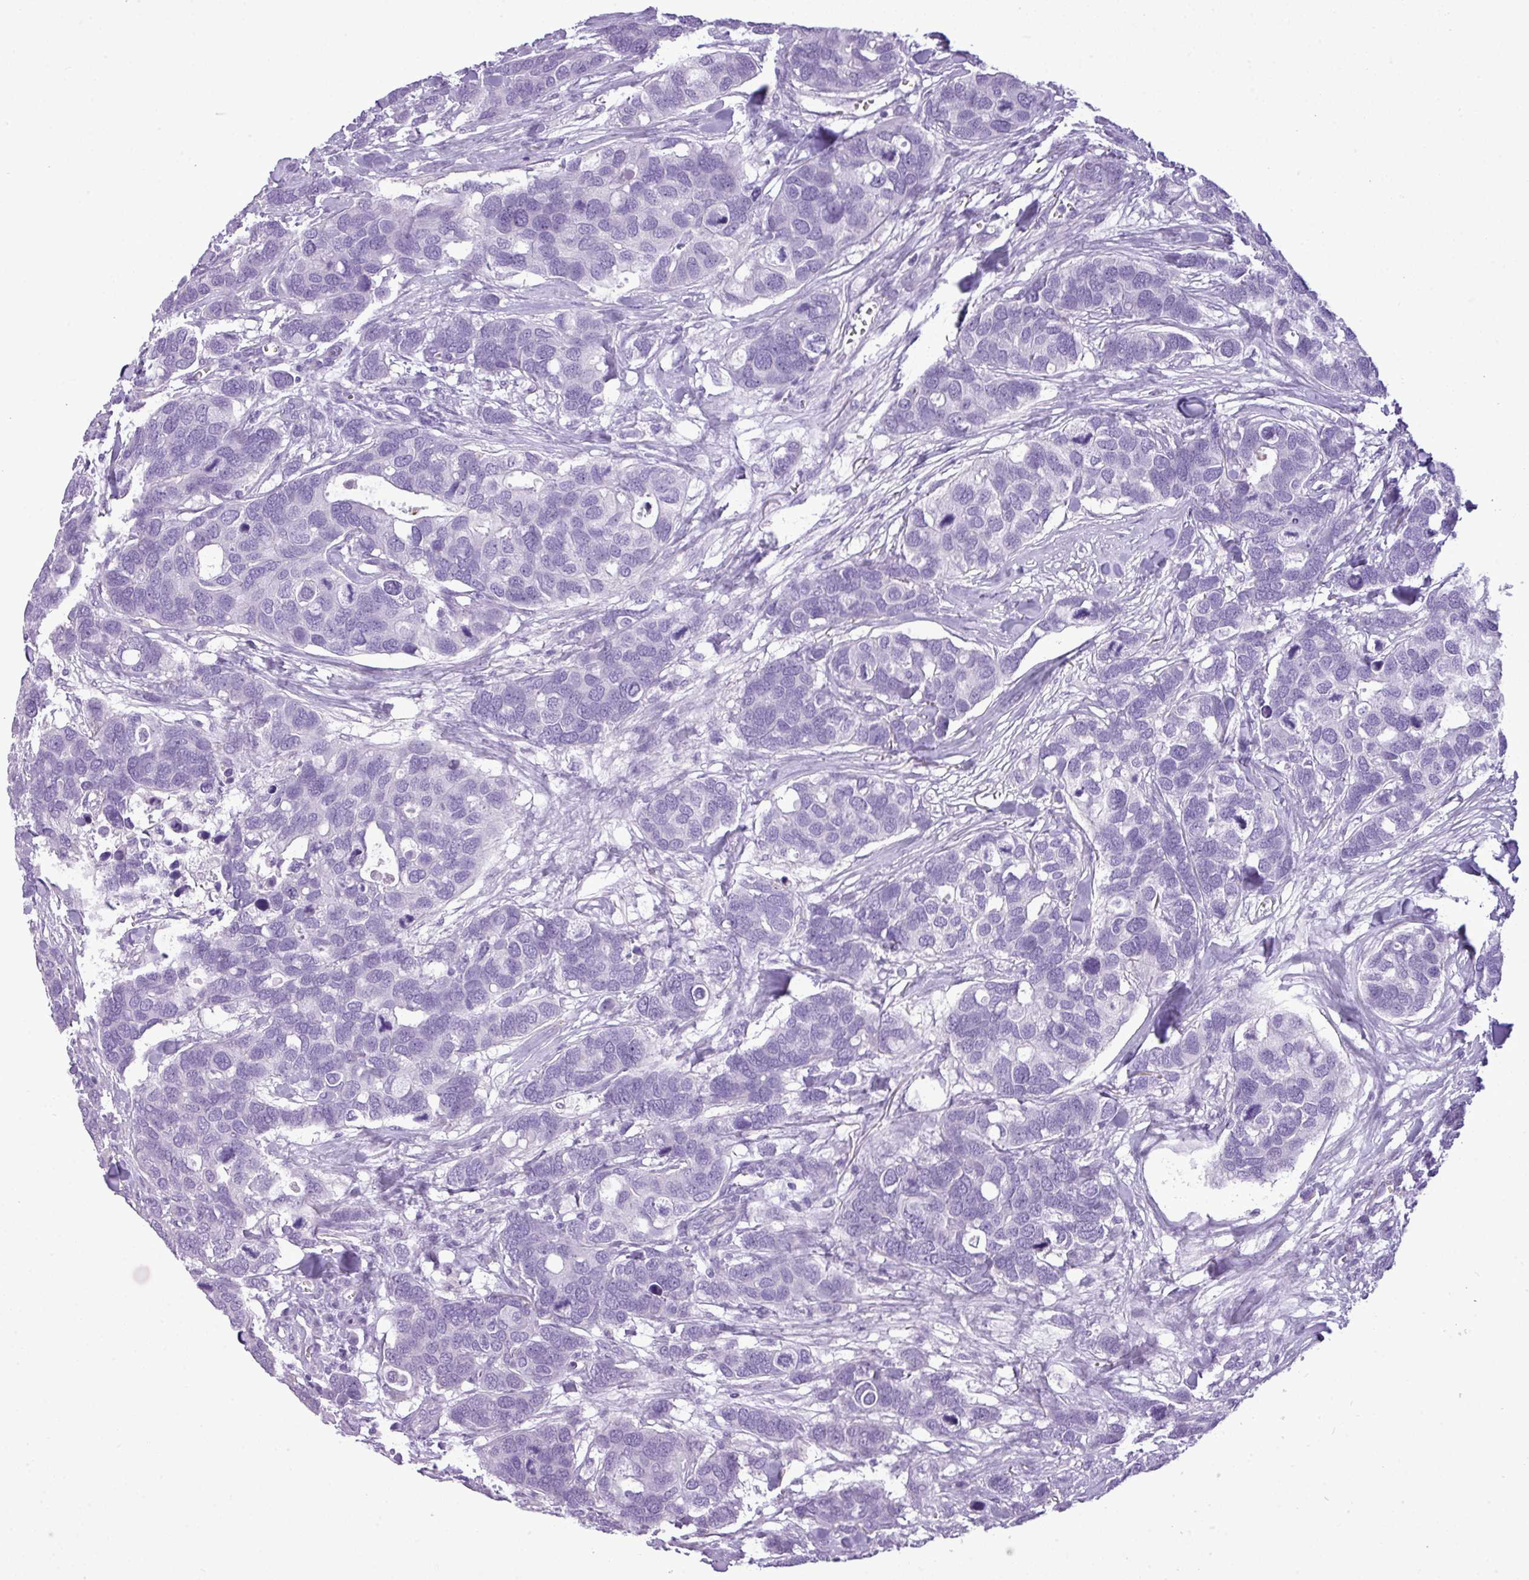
{"staining": {"intensity": "negative", "quantity": "none", "location": "none"}, "tissue": "breast cancer", "cell_type": "Tumor cells", "image_type": "cancer", "snomed": [{"axis": "morphology", "description": "Duct carcinoma"}, {"axis": "topography", "description": "Breast"}], "caption": "Breast infiltrating ductal carcinoma stained for a protein using immunohistochemistry (IHC) demonstrates no positivity tumor cells.", "gene": "RBMXL2", "patient": {"sex": "female", "age": 83}}